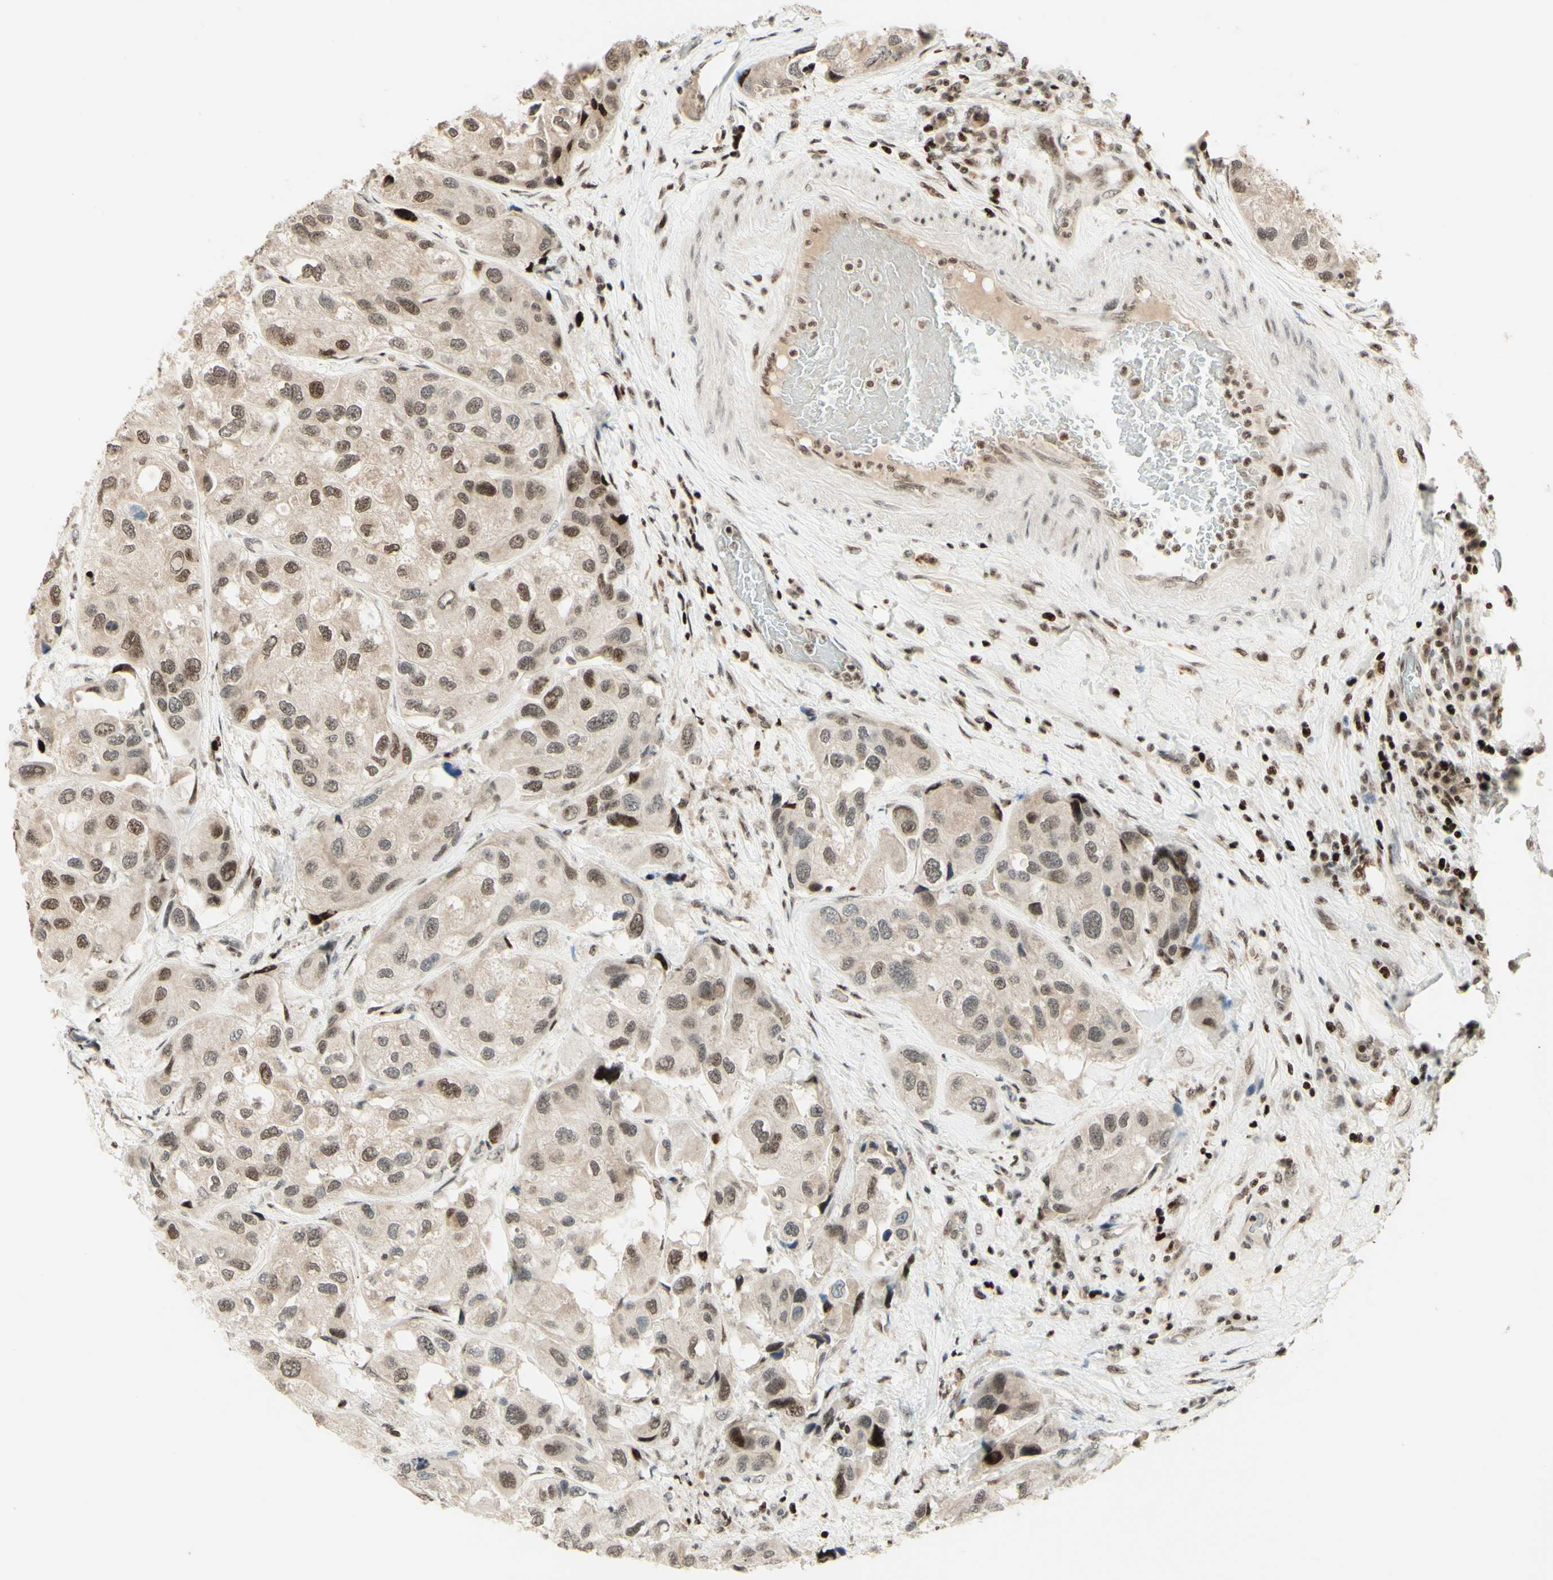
{"staining": {"intensity": "weak", "quantity": "25%-75%", "location": "cytoplasmic/membranous,nuclear"}, "tissue": "urothelial cancer", "cell_type": "Tumor cells", "image_type": "cancer", "snomed": [{"axis": "morphology", "description": "Urothelial carcinoma, High grade"}, {"axis": "topography", "description": "Urinary bladder"}], "caption": "Immunohistochemical staining of urothelial carcinoma (high-grade) shows weak cytoplasmic/membranous and nuclear protein positivity in approximately 25%-75% of tumor cells.", "gene": "CDKL5", "patient": {"sex": "female", "age": 64}}